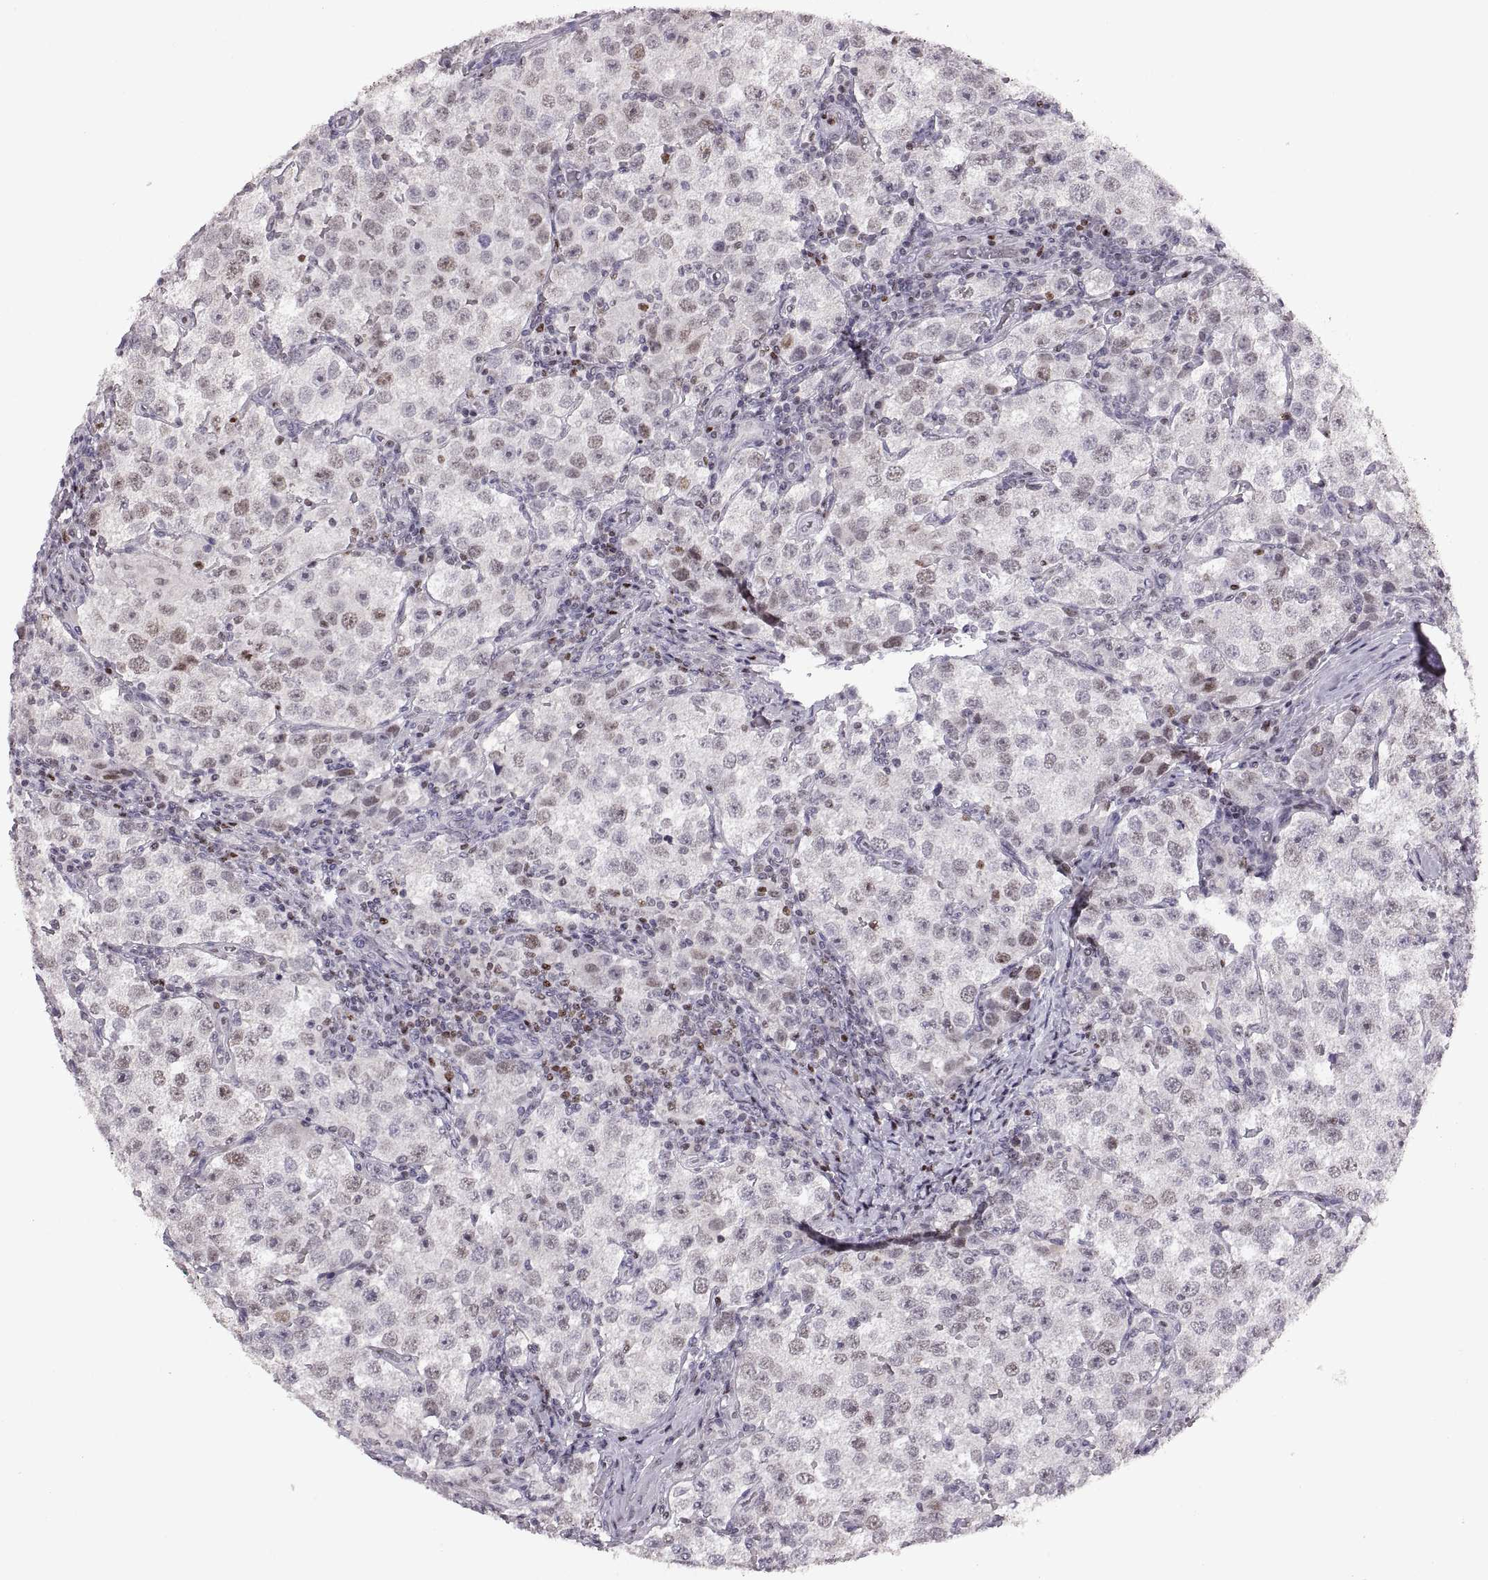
{"staining": {"intensity": "weak", "quantity": "25%-75%", "location": "nuclear"}, "tissue": "testis cancer", "cell_type": "Tumor cells", "image_type": "cancer", "snomed": [{"axis": "morphology", "description": "Seminoma, NOS"}, {"axis": "topography", "description": "Testis"}], "caption": "An immunohistochemistry image of neoplastic tissue is shown. Protein staining in brown labels weak nuclear positivity in testis cancer (seminoma) within tumor cells.", "gene": "NEK2", "patient": {"sex": "male", "age": 37}}